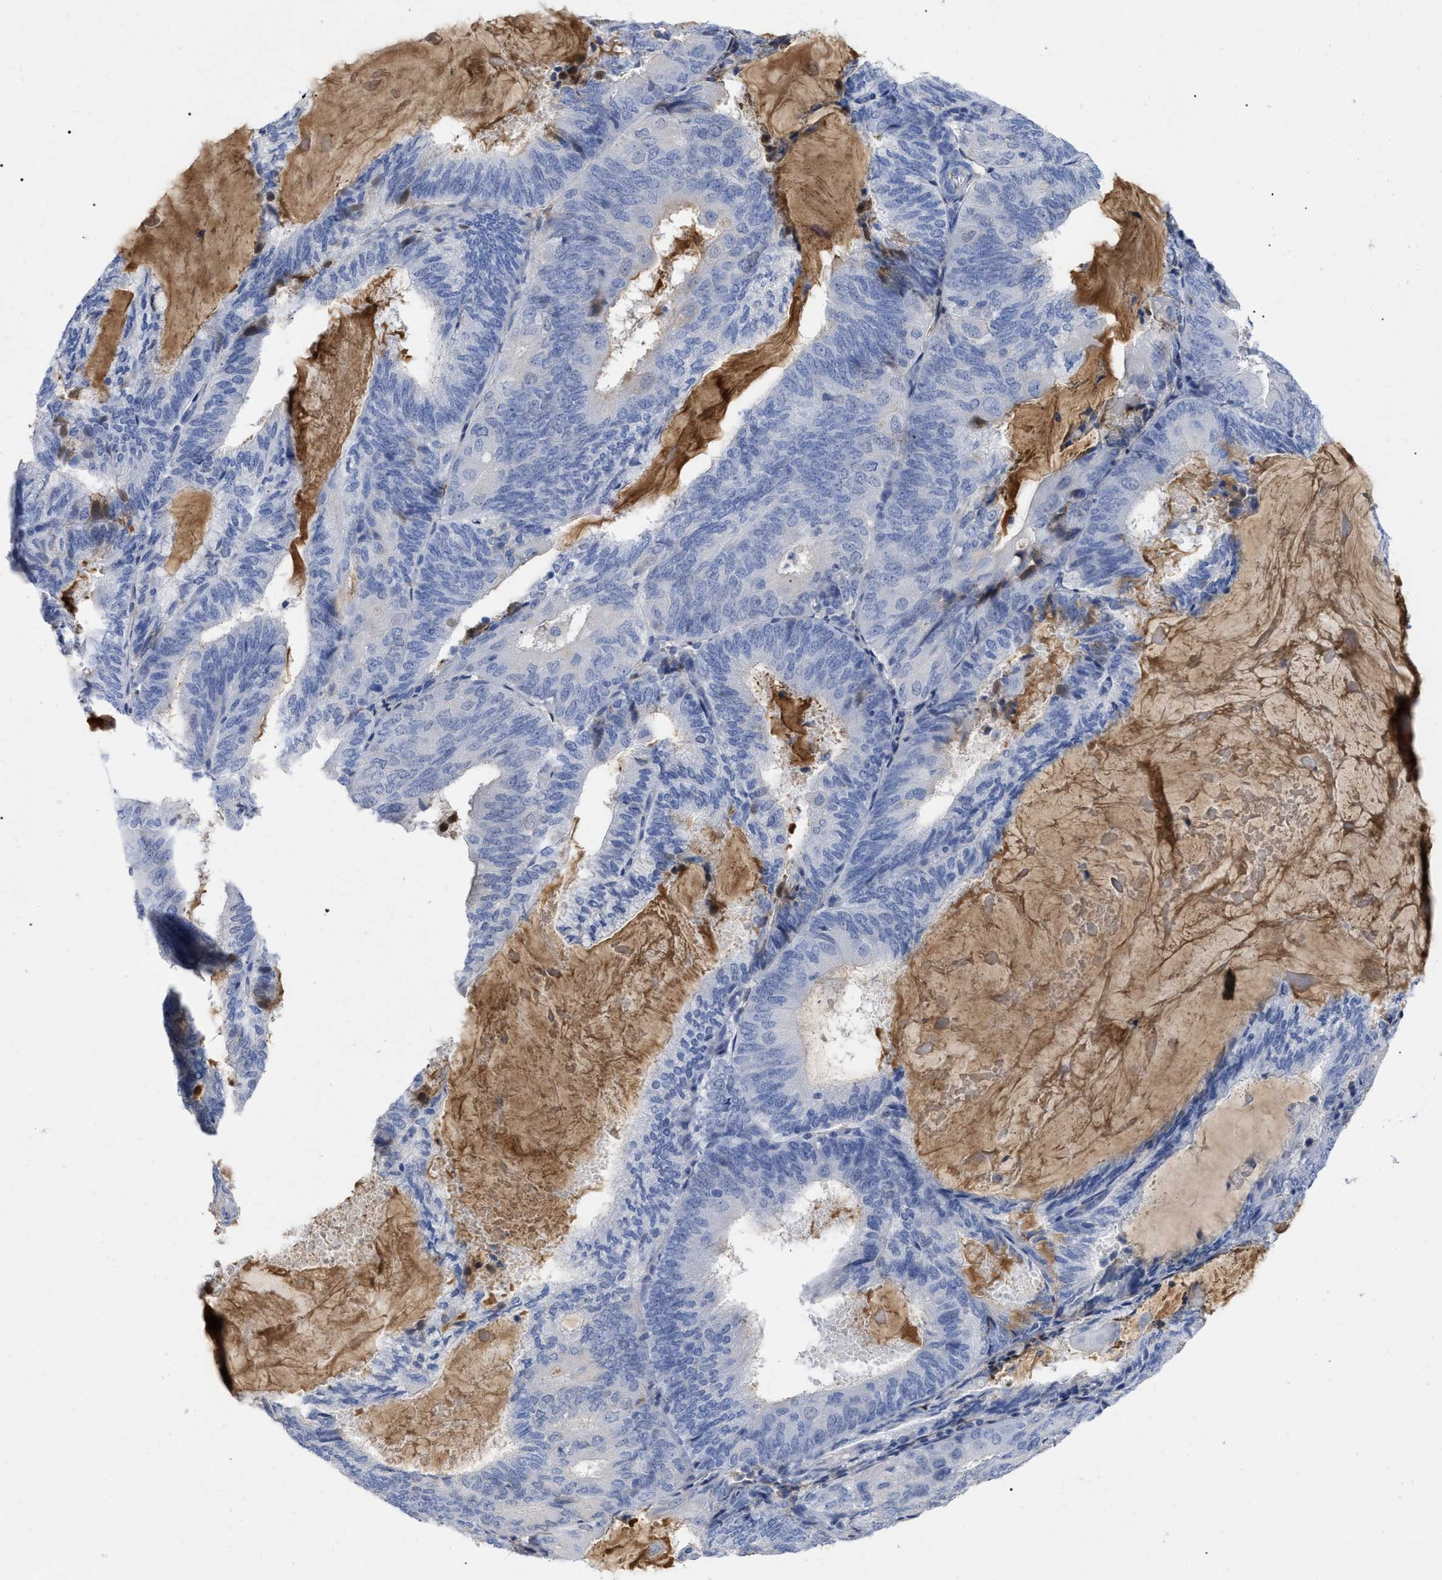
{"staining": {"intensity": "negative", "quantity": "none", "location": "none"}, "tissue": "endometrial cancer", "cell_type": "Tumor cells", "image_type": "cancer", "snomed": [{"axis": "morphology", "description": "Adenocarcinoma, NOS"}, {"axis": "topography", "description": "Endometrium"}], "caption": "Tumor cells show no significant positivity in endometrial cancer (adenocarcinoma).", "gene": "IGHV5-51", "patient": {"sex": "female", "age": 81}}